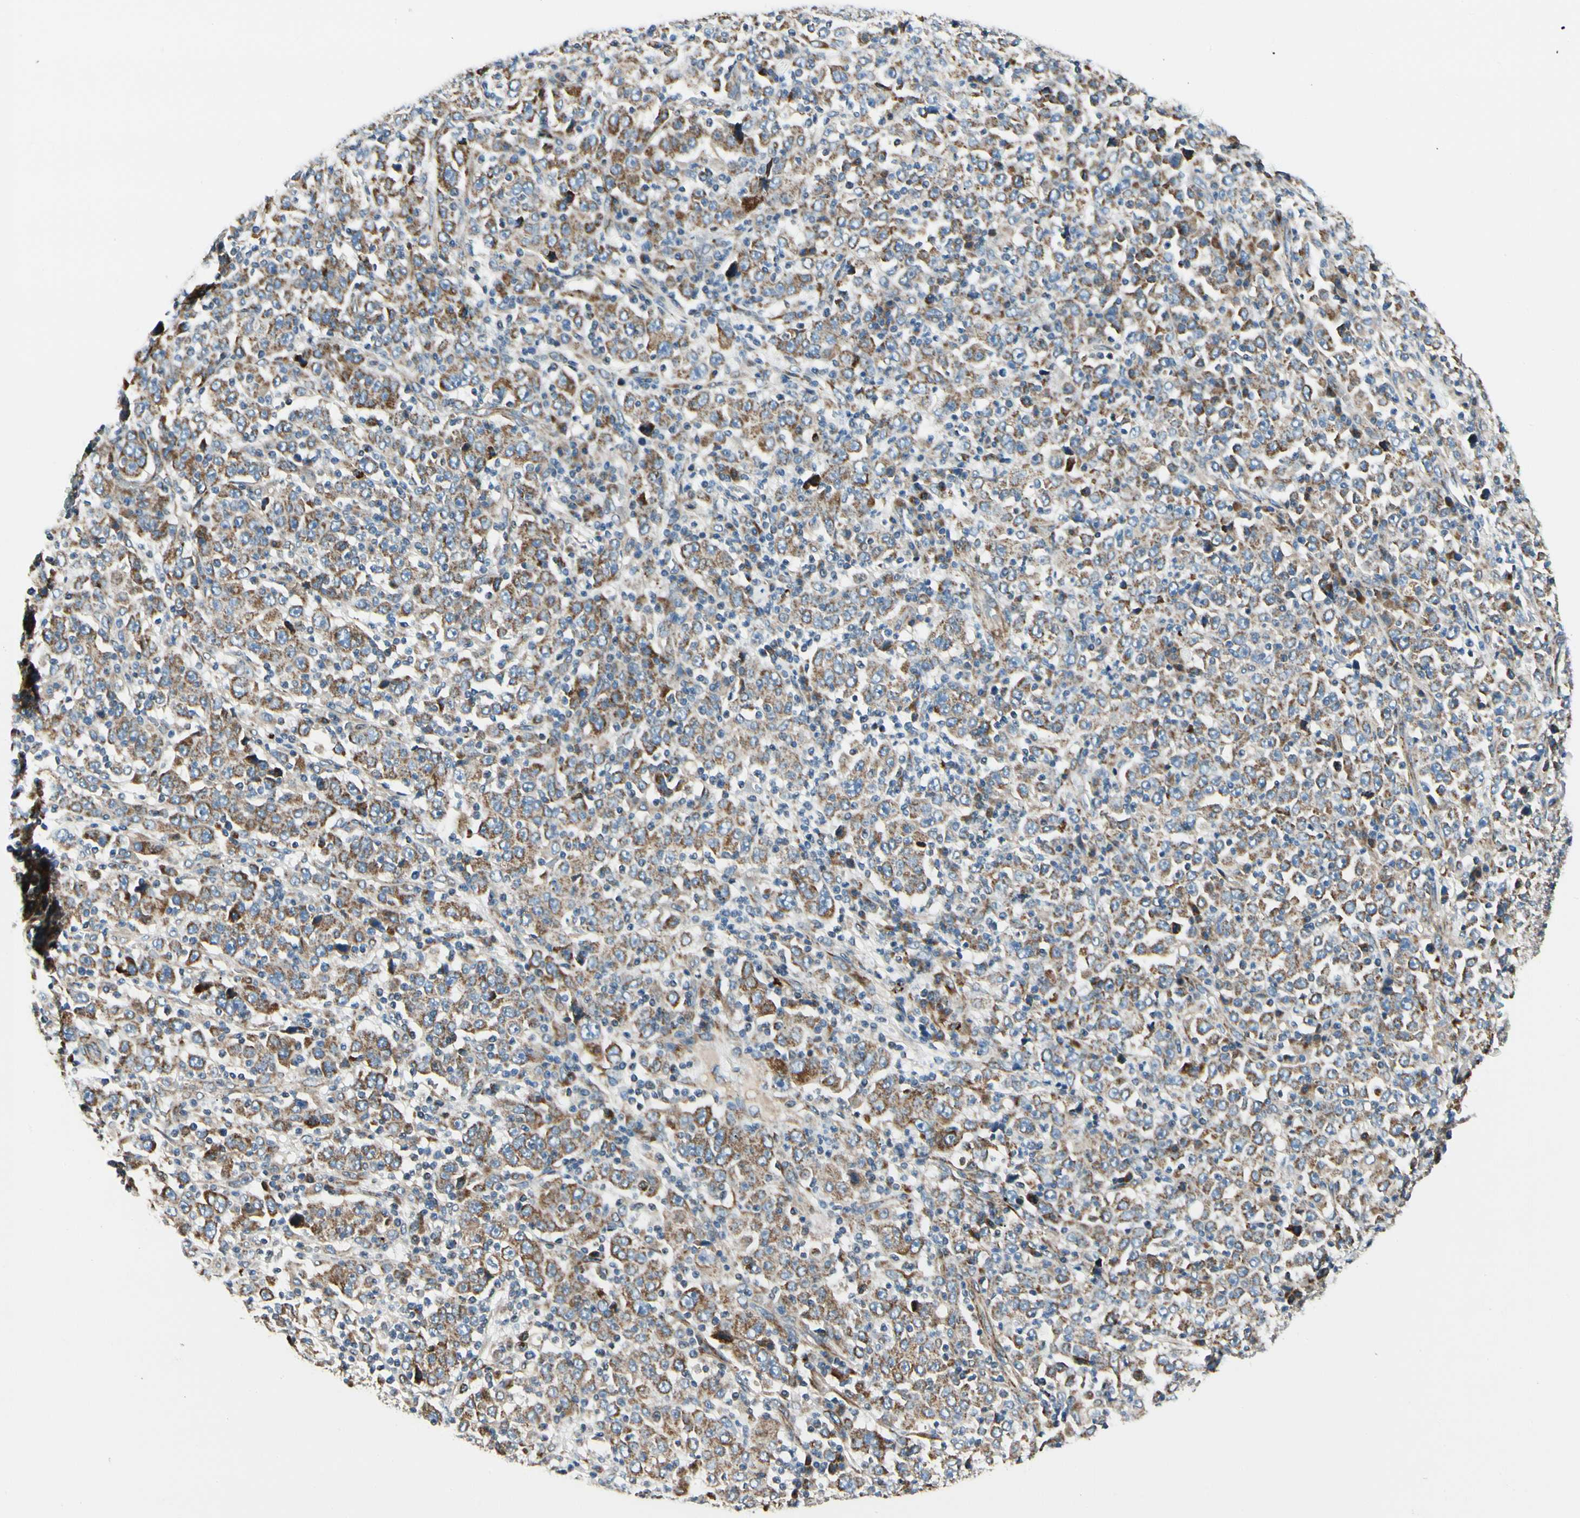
{"staining": {"intensity": "weak", "quantity": ">75%", "location": "cytoplasmic/membranous"}, "tissue": "stomach cancer", "cell_type": "Tumor cells", "image_type": "cancer", "snomed": [{"axis": "morphology", "description": "Normal tissue, NOS"}, {"axis": "morphology", "description": "Adenocarcinoma, NOS"}, {"axis": "topography", "description": "Stomach, upper"}, {"axis": "topography", "description": "Stomach"}], "caption": "Adenocarcinoma (stomach) was stained to show a protein in brown. There is low levels of weak cytoplasmic/membranous expression in about >75% of tumor cells.", "gene": "MRPL9", "patient": {"sex": "male", "age": 59}}